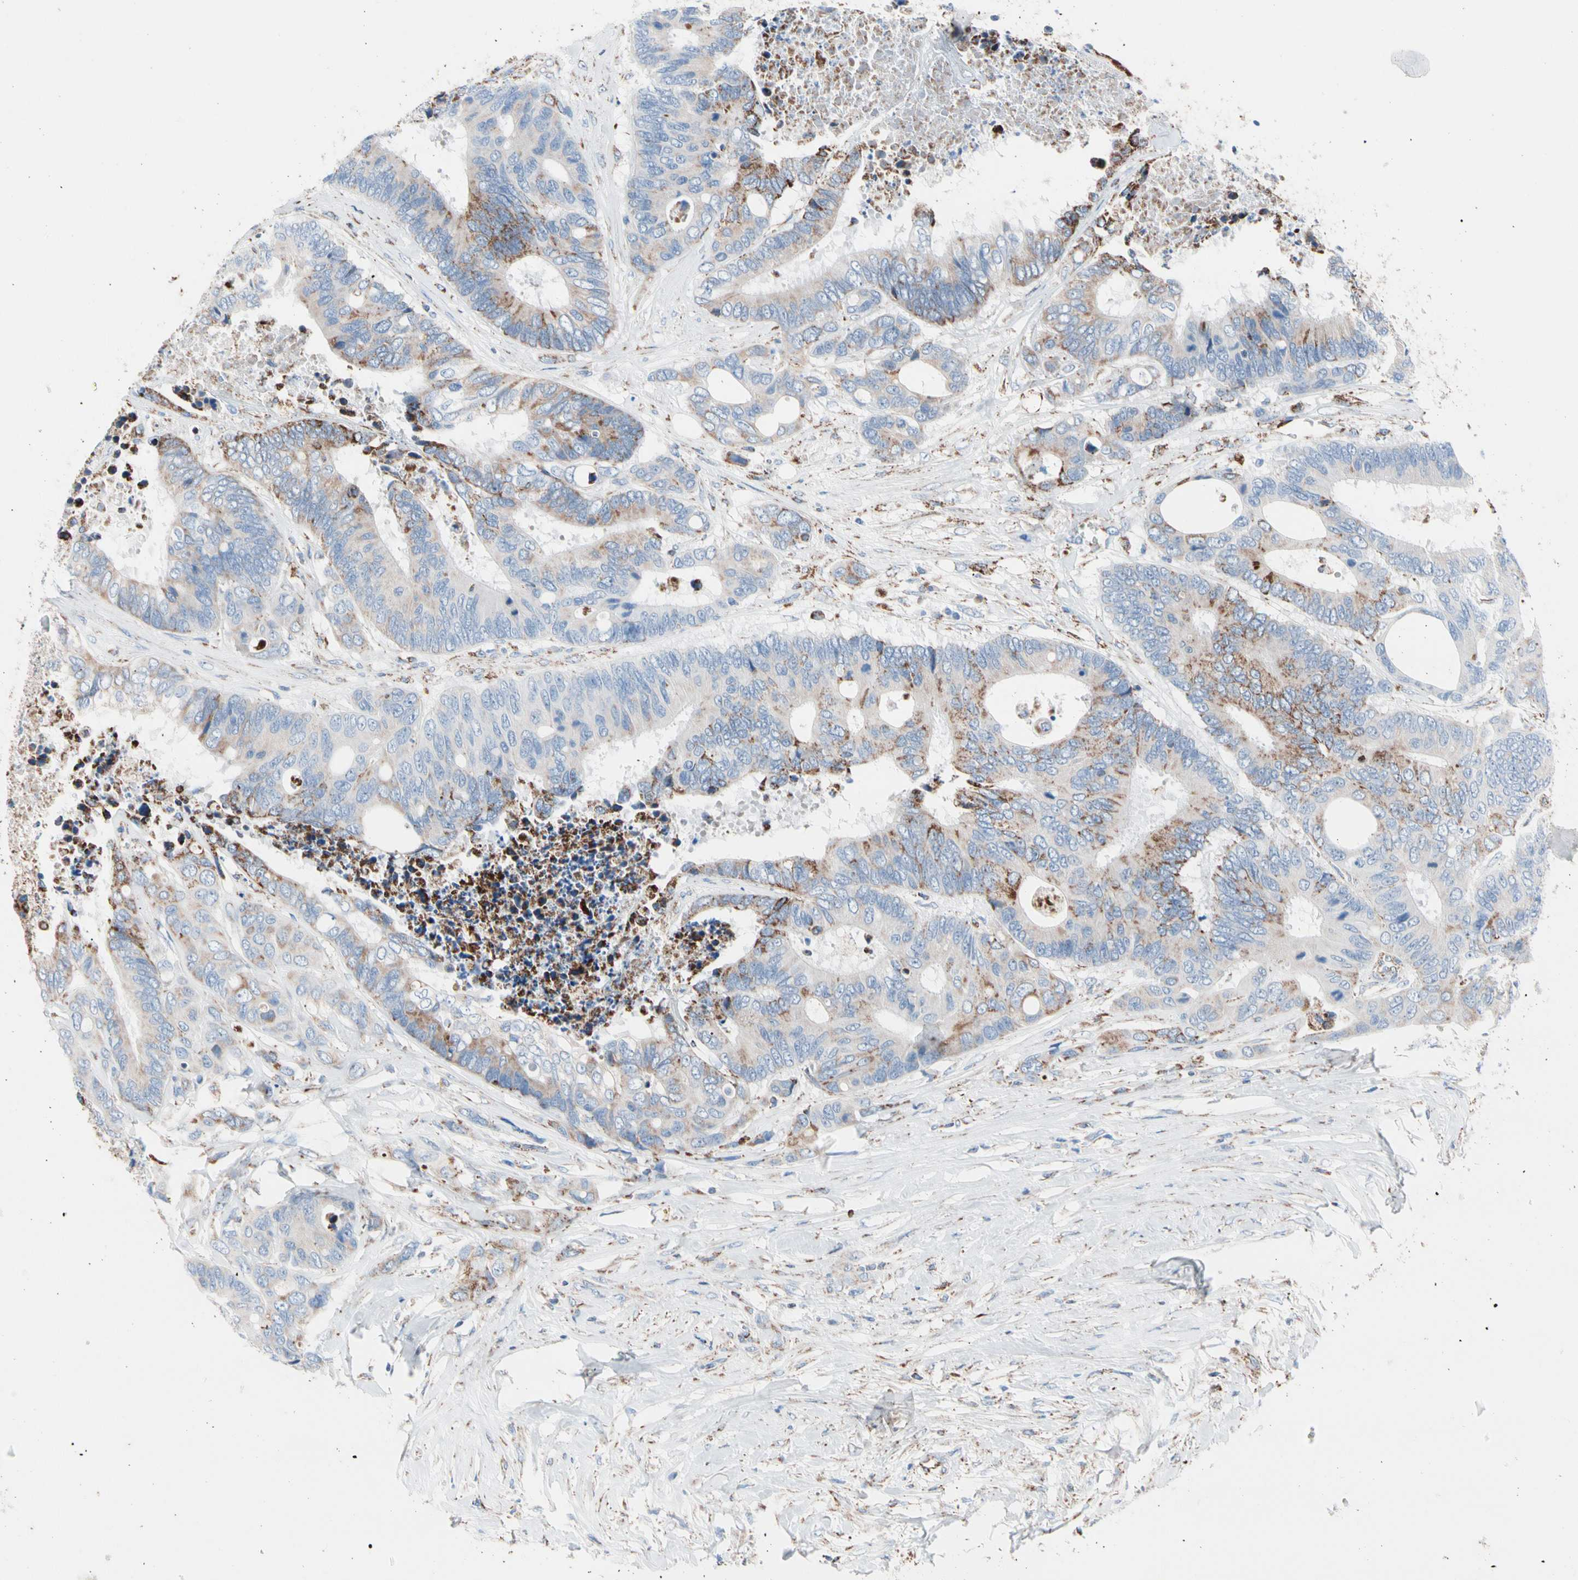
{"staining": {"intensity": "moderate", "quantity": "25%-75%", "location": "cytoplasmic/membranous"}, "tissue": "colorectal cancer", "cell_type": "Tumor cells", "image_type": "cancer", "snomed": [{"axis": "morphology", "description": "Adenocarcinoma, NOS"}, {"axis": "topography", "description": "Rectum"}], "caption": "Immunohistochemical staining of colorectal adenocarcinoma reveals moderate cytoplasmic/membranous protein expression in approximately 25%-75% of tumor cells. The protein of interest is stained brown, and the nuclei are stained in blue (DAB (3,3'-diaminobenzidine) IHC with brightfield microscopy, high magnification).", "gene": "HK1", "patient": {"sex": "male", "age": 55}}